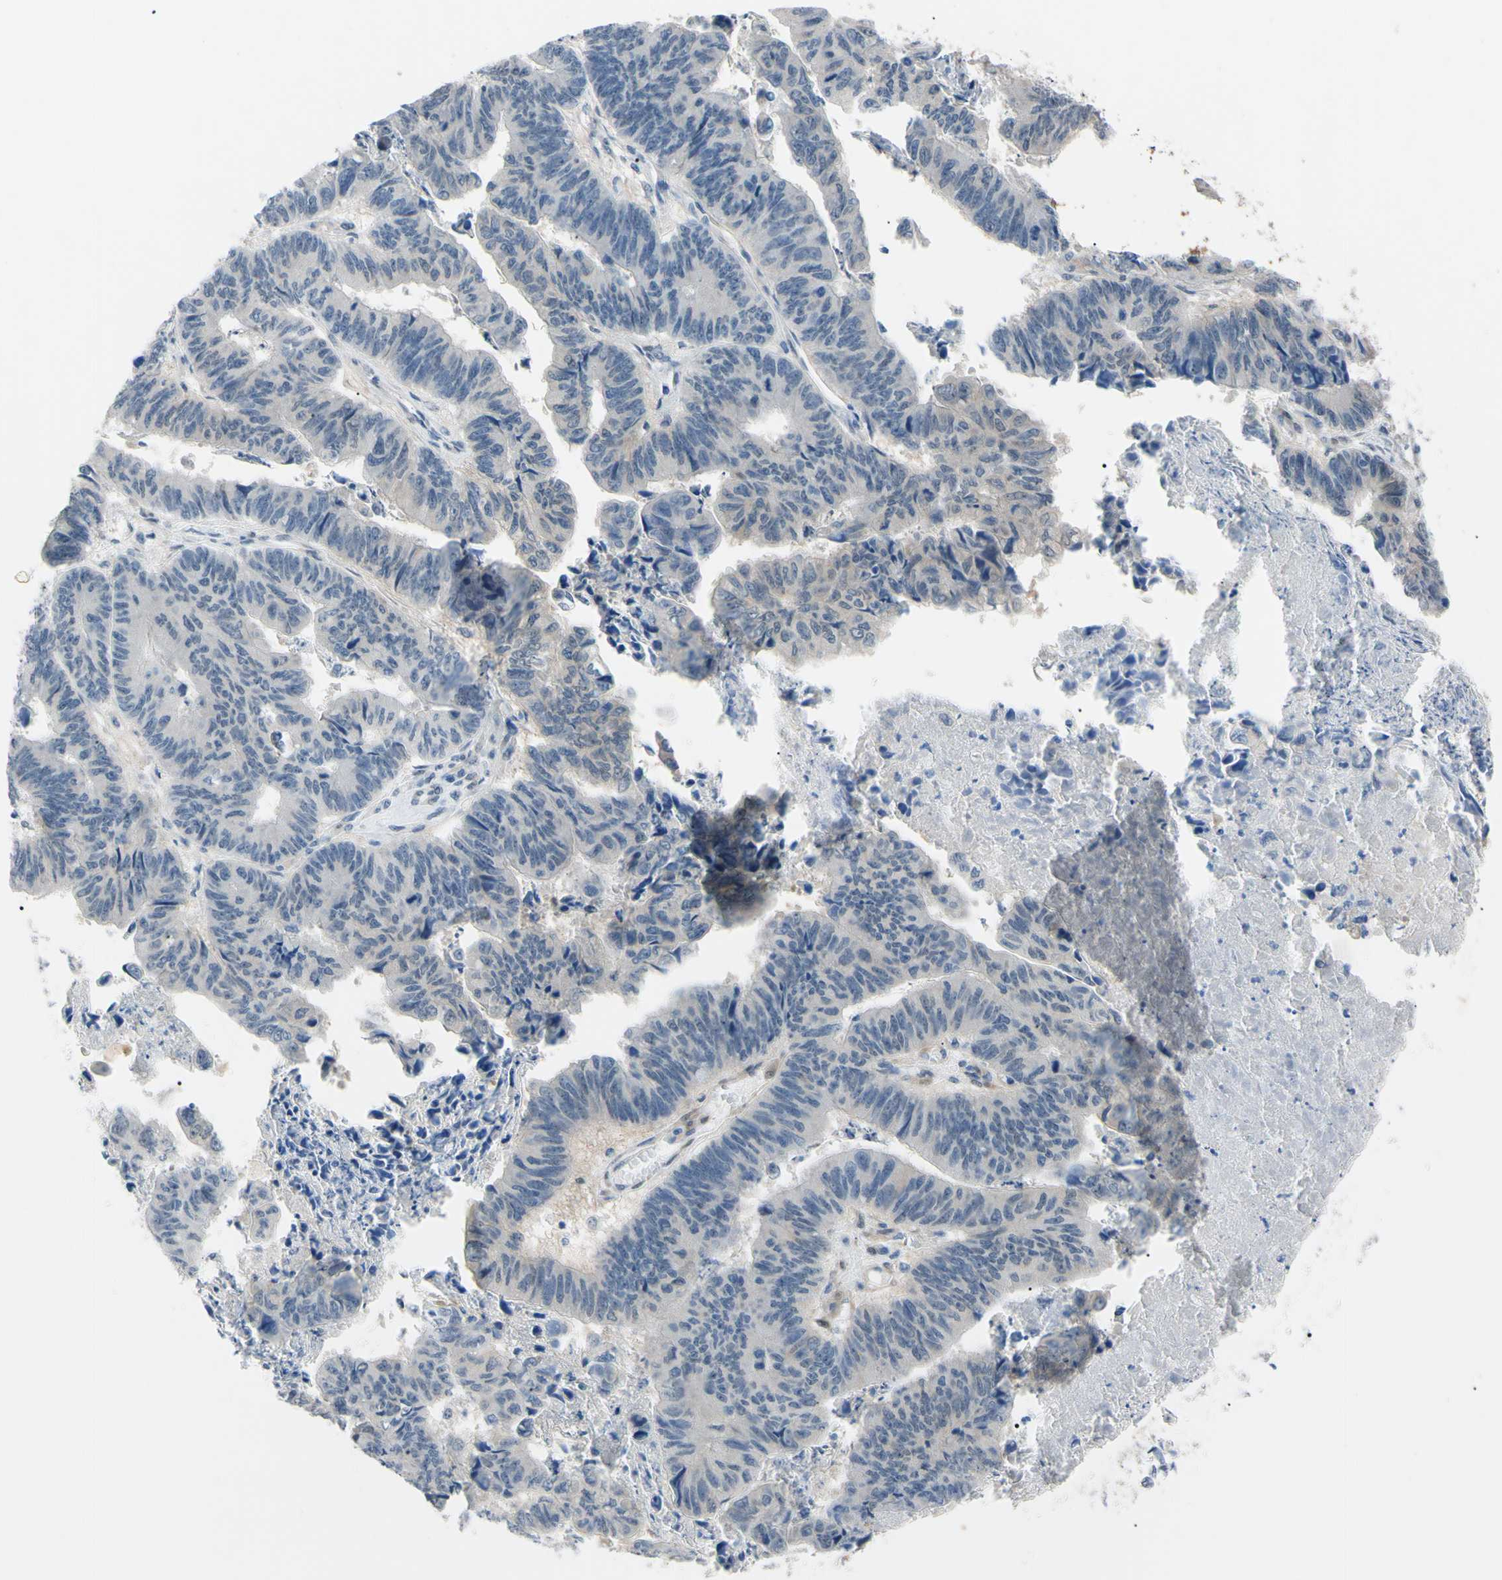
{"staining": {"intensity": "negative", "quantity": "none", "location": "none"}, "tissue": "stomach cancer", "cell_type": "Tumor cells", "image_type": "cancer", "snomed": [{"axis": "morphology", "description": "Adenocarcinoma, NOS"}, {"axis": "topography", "description": "Stomach, lower"}], "caption": "Immunohistochemical staining of human stomach adenocarcinoma shows no significant positivity in tumor cells.", "gene": "NOL3", "patient": {"sex": "male", "age": 77}}